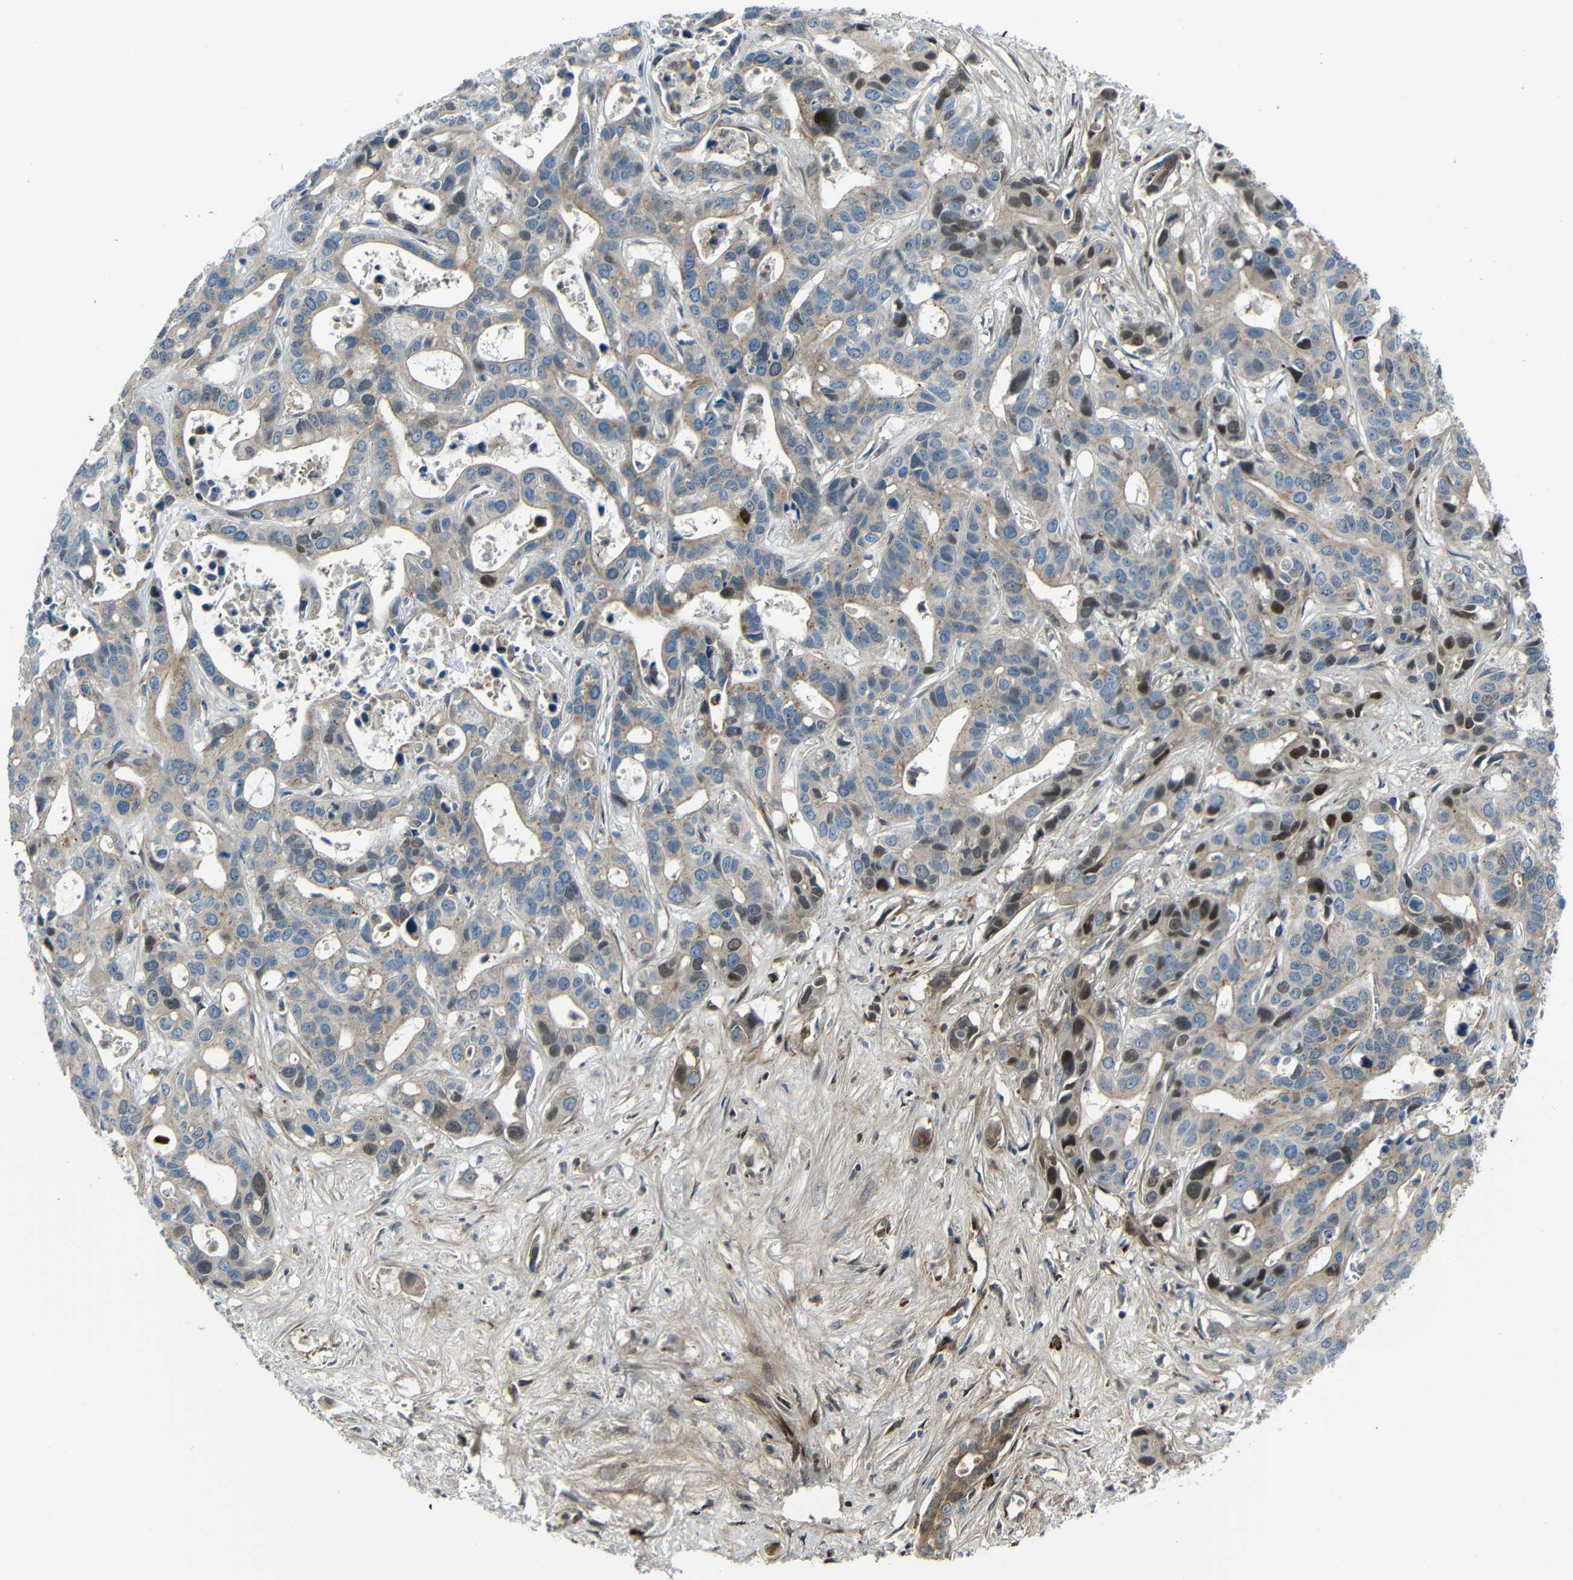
{"staining": {"intensity": "moderate", "quantity": ">75%", "location": "cytoplasmic/membranous,nuclear"}, "tissue": "liver cancer", "cell_type": "Tumor cells", "image_type": "cancer", "snomed": [{"axis": "morphology", "description": "Cholangiocarcinoma"}, {"axis": "topography", "description": "Liver"}], "caption": "DAB (3,3'-diaminobenzidine) immunohistochemical staining of human liver cancer (cholangiocarcinoma) displays moderate cytoplasmic/membranous and nuclear protein expression in approximately >75% of tumor cells.", "gene": "DCLK1", "patient": {"sex": "female", "age": 65}}